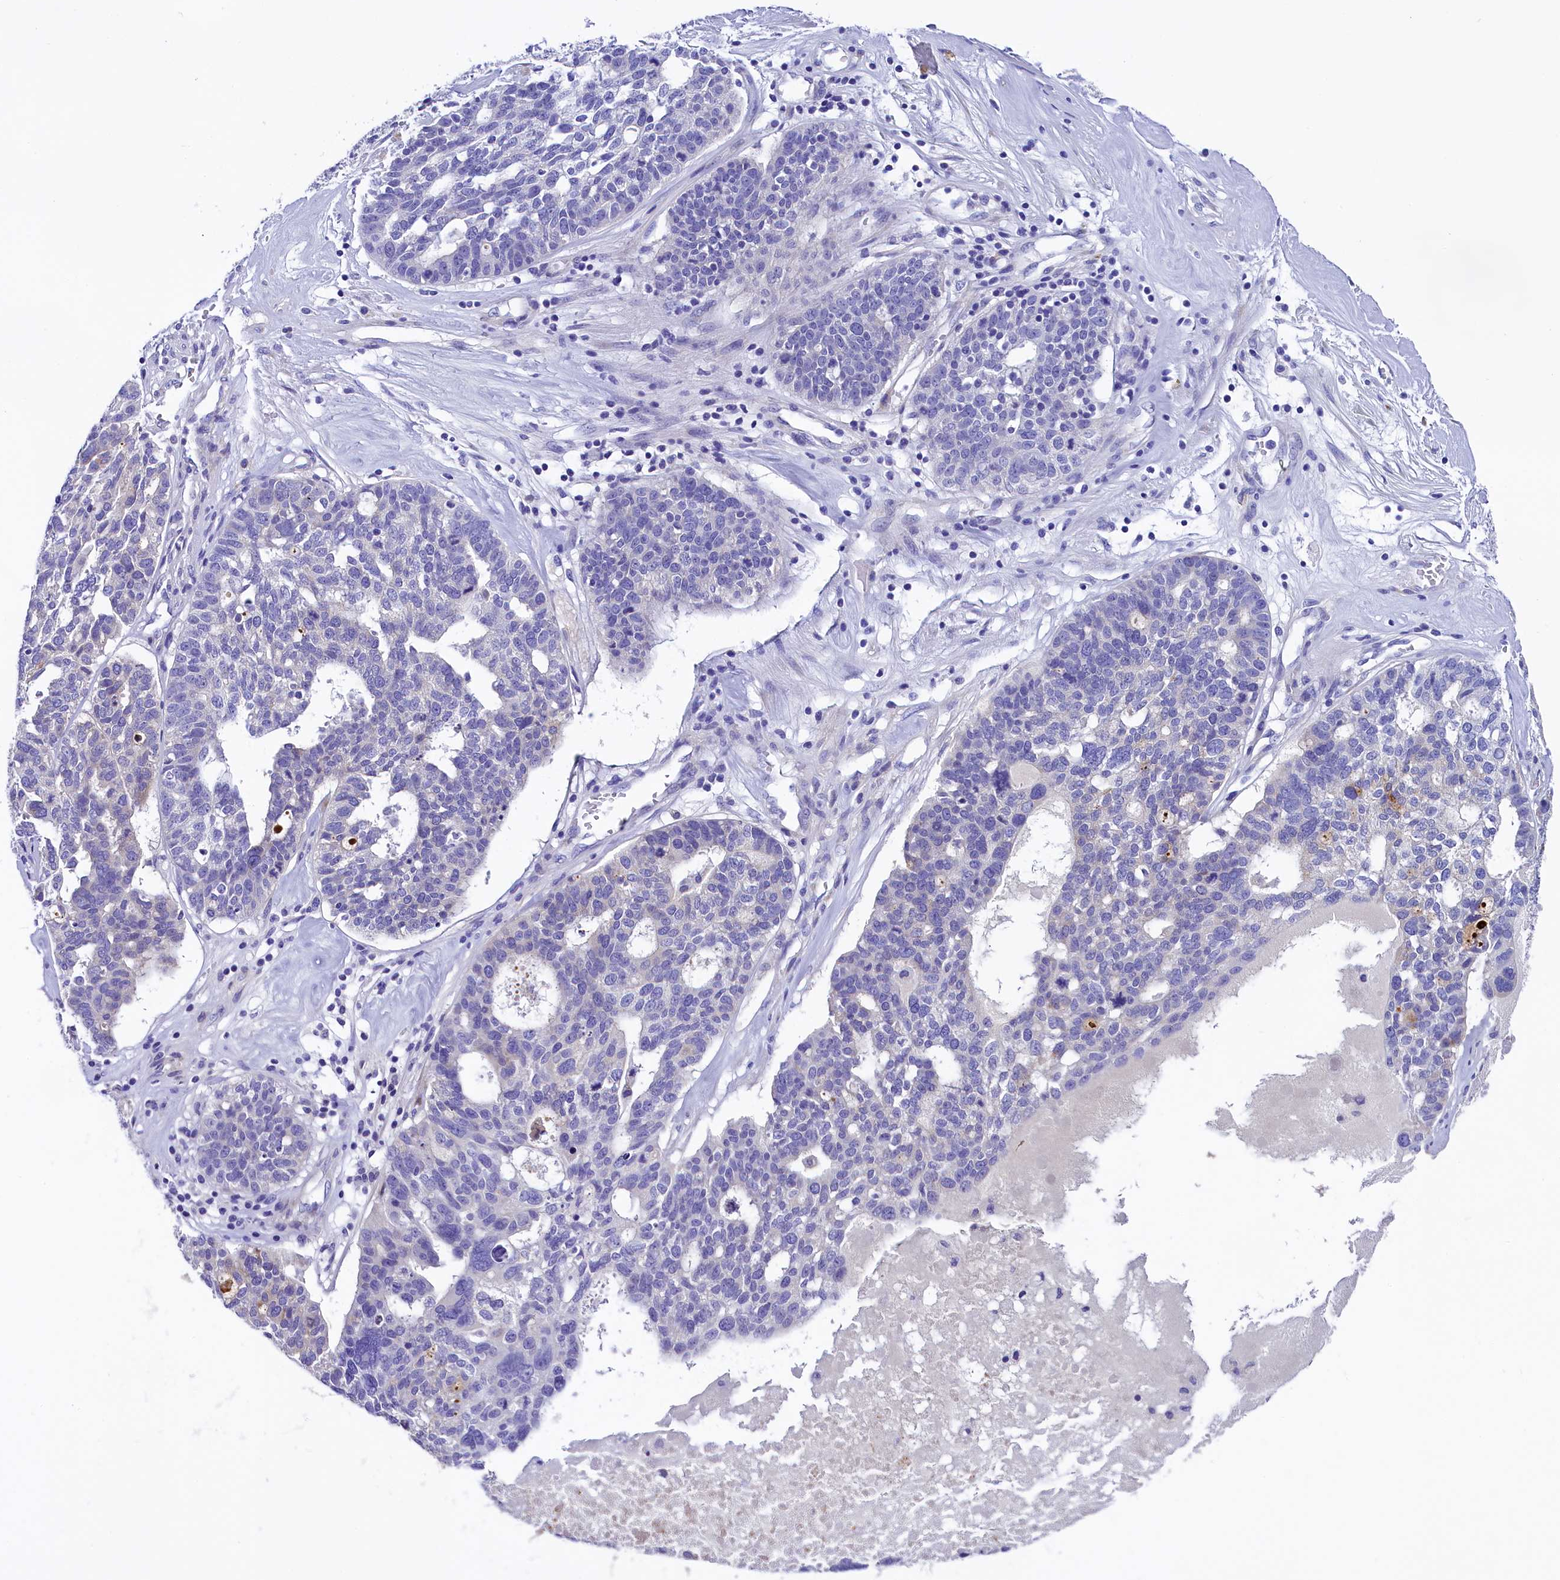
{"staining": {"intensity": "negative", "quantity": "none", "location": "none"}, "tissue": "ovarian cancer", "cell_type": "Tumor cells", "image_type": "cancer", "snomed": [{"axis": "morphology", "description": "Cystadenocarcinoma, serous, NOS"}, {"axis": "topography", "description": "Ovary"}], "caption": "An image of serous cystadenocarcinoma (ovarian) stained for a protein demonstrates no brown staining in tumor cells.", "gene": "SOD3", "patient": {"sex": "female", "age": 59}}